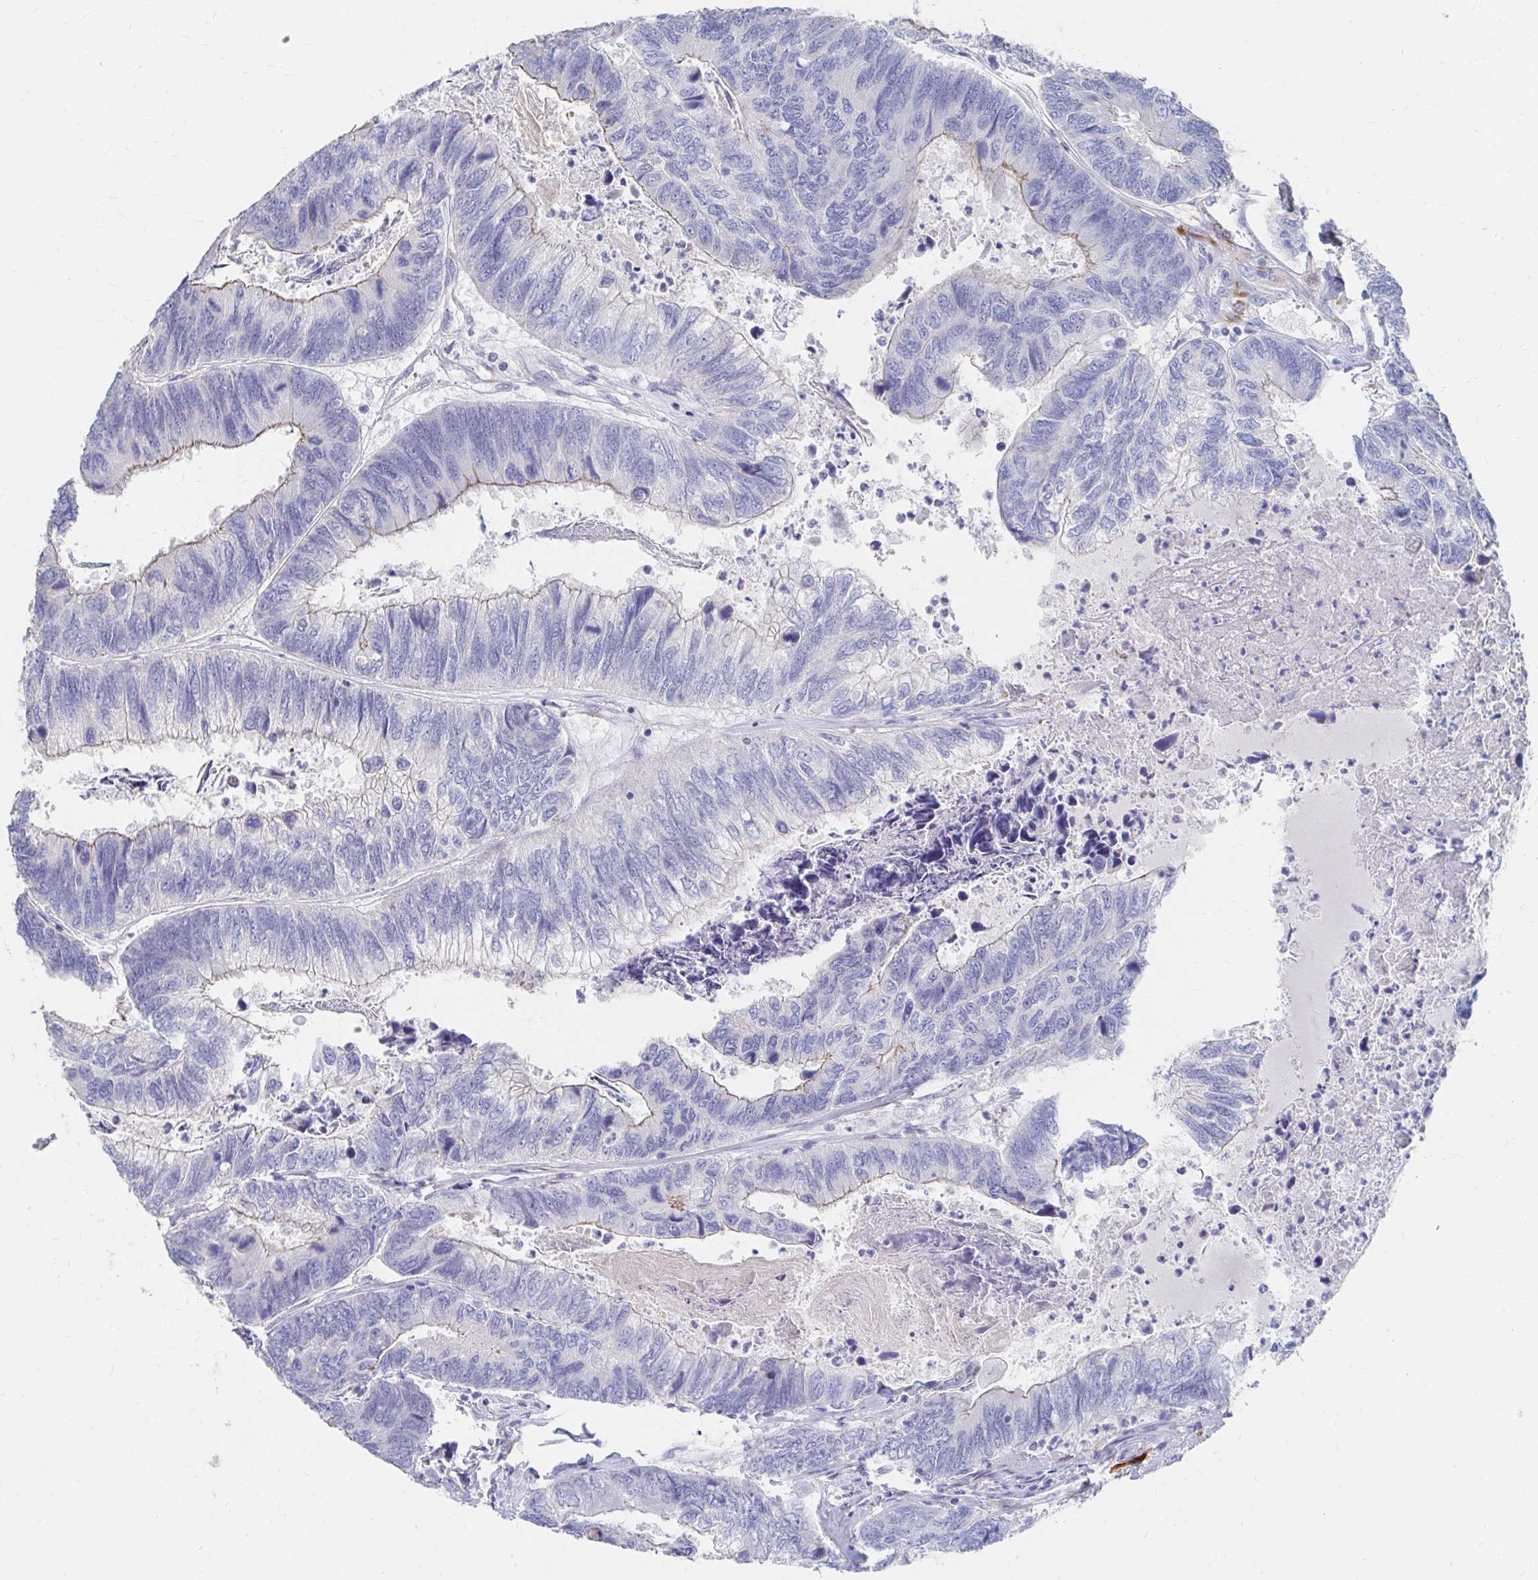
{"staining": {"intensity": "negative", "quantity": "none", "location": "none"}, "tissue": "colorectal cancer", "cell_type": "Tumor cells", "image_type": "cancer", "snomed": [{"axis": "morphology", "description": "Adenocarcinoma, NOS"}, {"axis": "topography", "description": "Colon"}], "caption": "Immunohistochemistry (IHC) micrograph of neoplastic tissue: human colorectal cancer stained with DAB (3,3'-diaminobenzidine) exhibits no significant protein expression in tumor cells. (DAB immunohistochemistry (IHC), high magnification).", "gene": "LAMC3", "patient": {"sex": "female", "age": 67}}